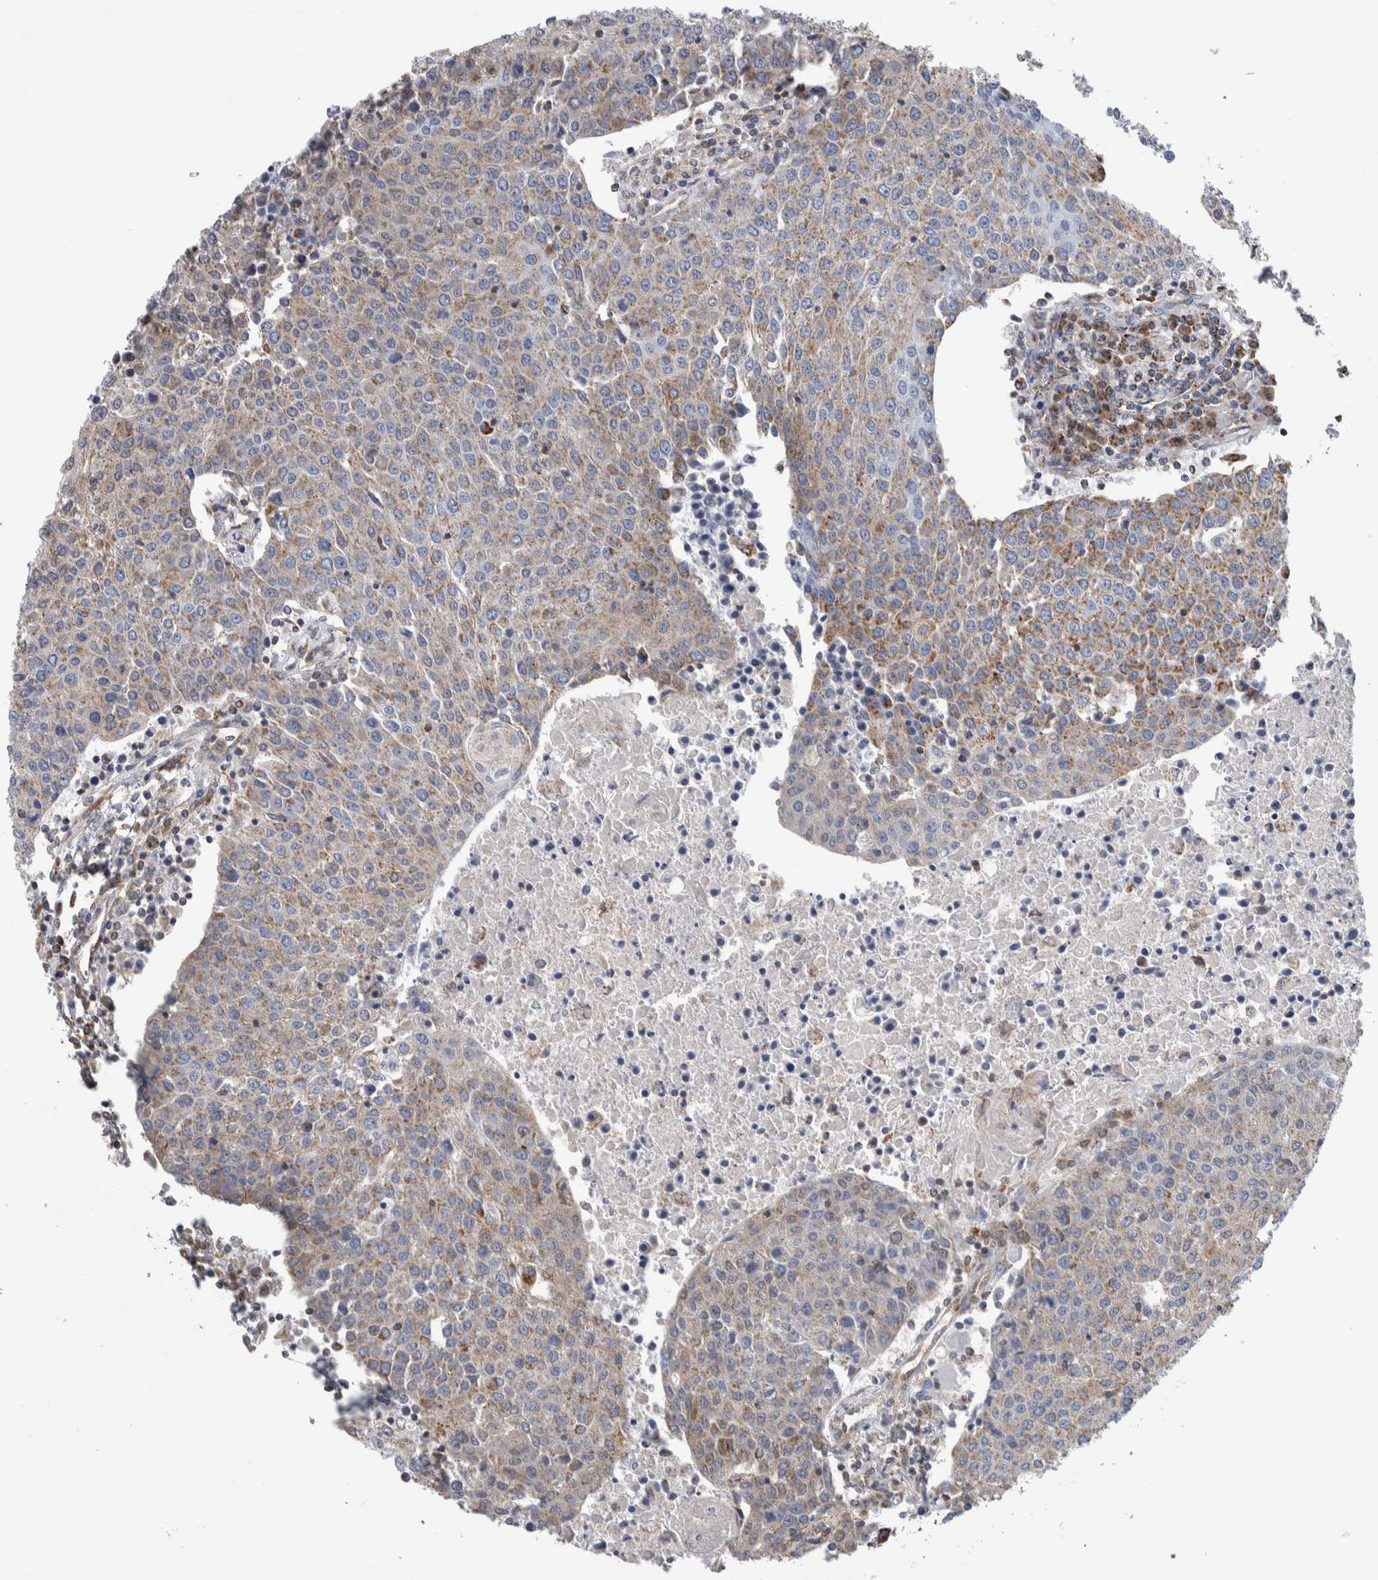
{"staining": {"intensity": "moderate", "quantity": "25%-75%", "location": "cytoplasmic/membranous"}, "tissue": "urothelial cancer", "cell_type": "Tumor cells", "image_type": "cancer", "snomed": [{"axis": "morphology", "description": "Urothelial carcinoma, High grade"}, {"axis": "topography", "description": "Urinary bladder"}], "caption": "Immunohistochemical staining of human high-grade urothelial carcinoma shows moderate cytoplasmic/membranous protein positivity in about 25%-75% of tumor cells. (IHC, brightfield microscopy, high magnification).", "gene": "ETFA", "patient": {"sex": "female", "age": 85}}